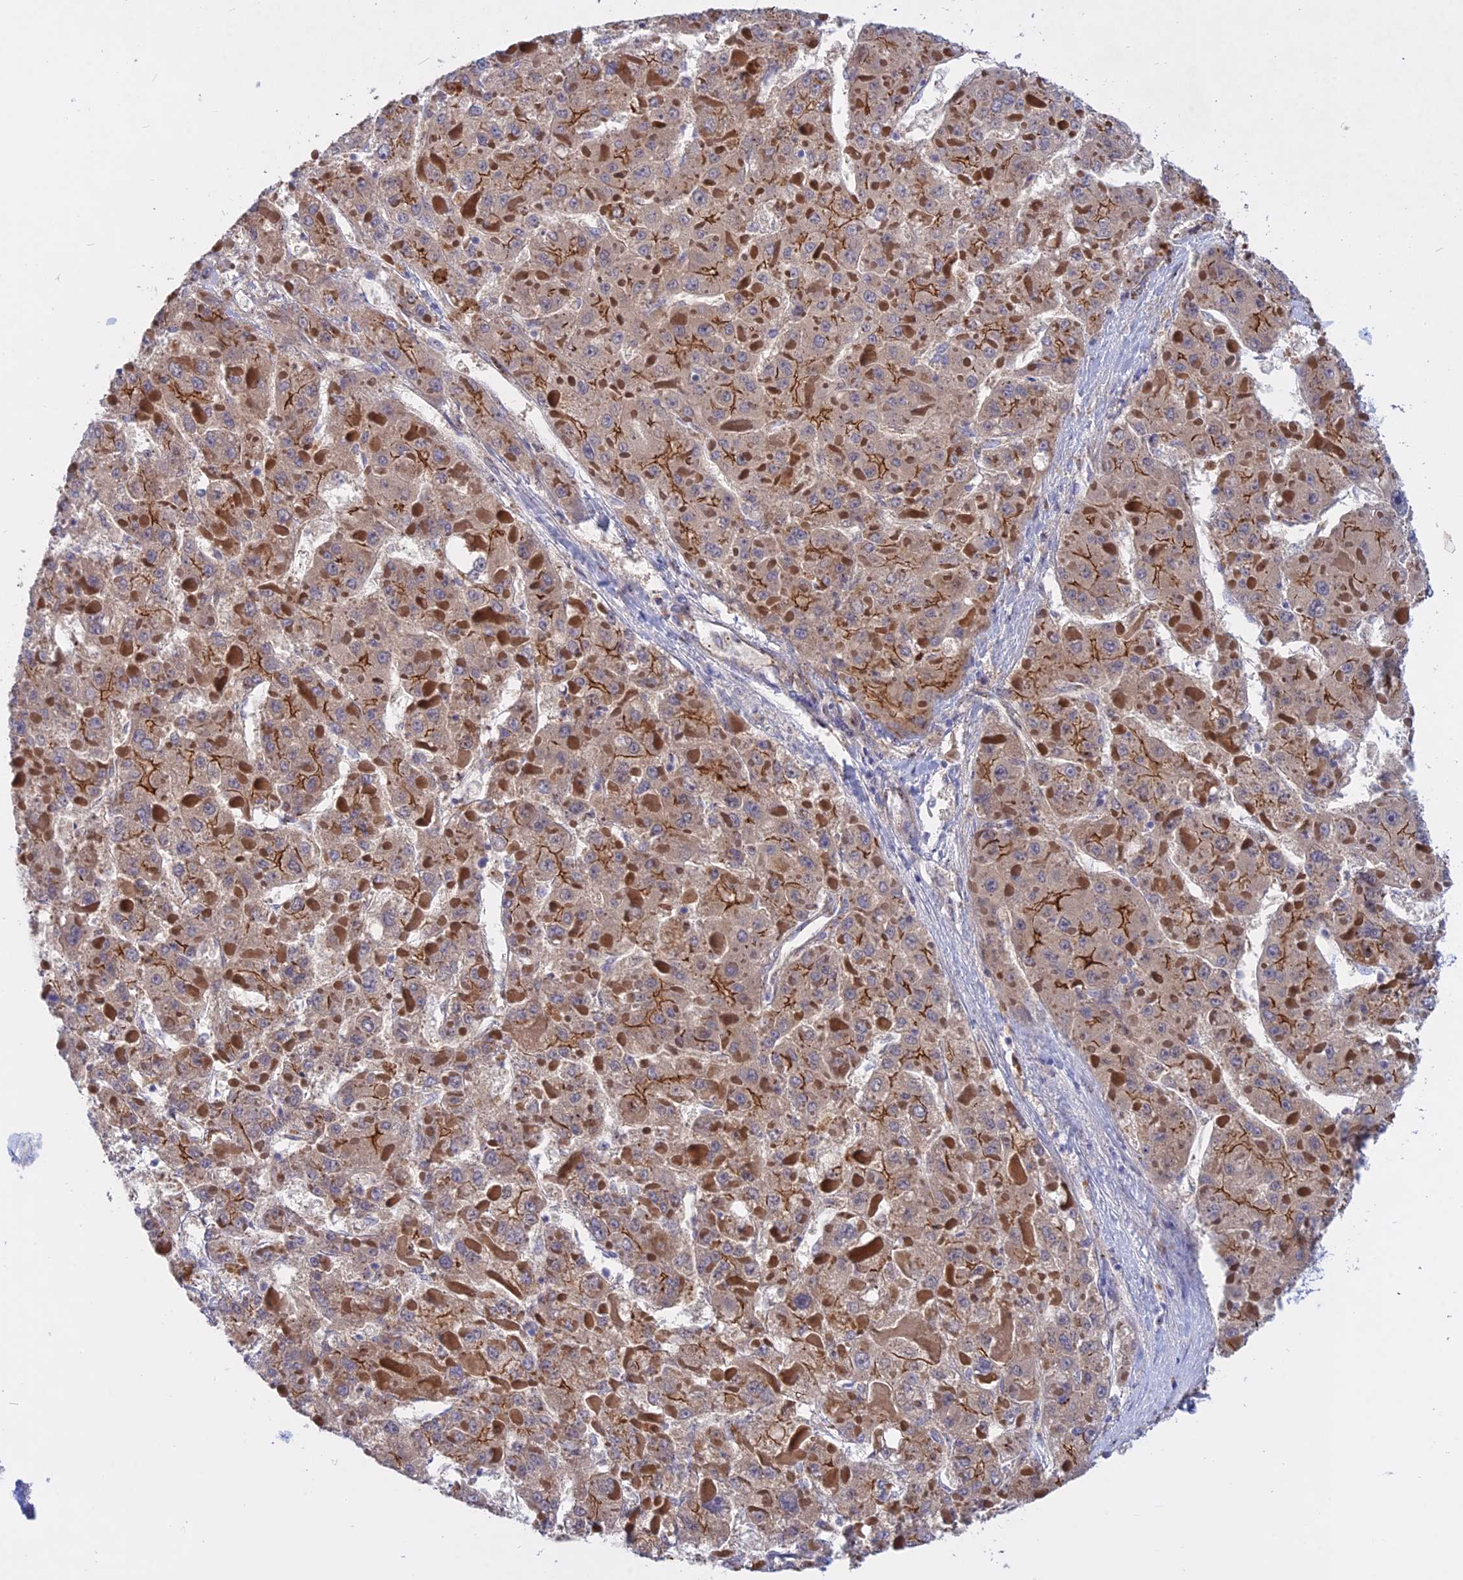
{"staining": {"intensity": "moderate", "quantity": ">75%", "location": "cytoplasmic/membranous"}, "tissue": "liver cancer", "cell_type": "Tumor cells", "image_type": "cancer", "snomed": [{"axis": "morphology", "description": "Carcinoma, Hepatocellular, NOS"}, {"axis": "topography", "description": "Liver"}], "caption": "Moderate cytoplasmic/membranous staining for a protein is identified in approximately >75% of tumor cells of liver cancer (hepatocellular carcinoma) using IHC.", "gene": "GK5", "patient": {"sex": "female", "age": 73}}